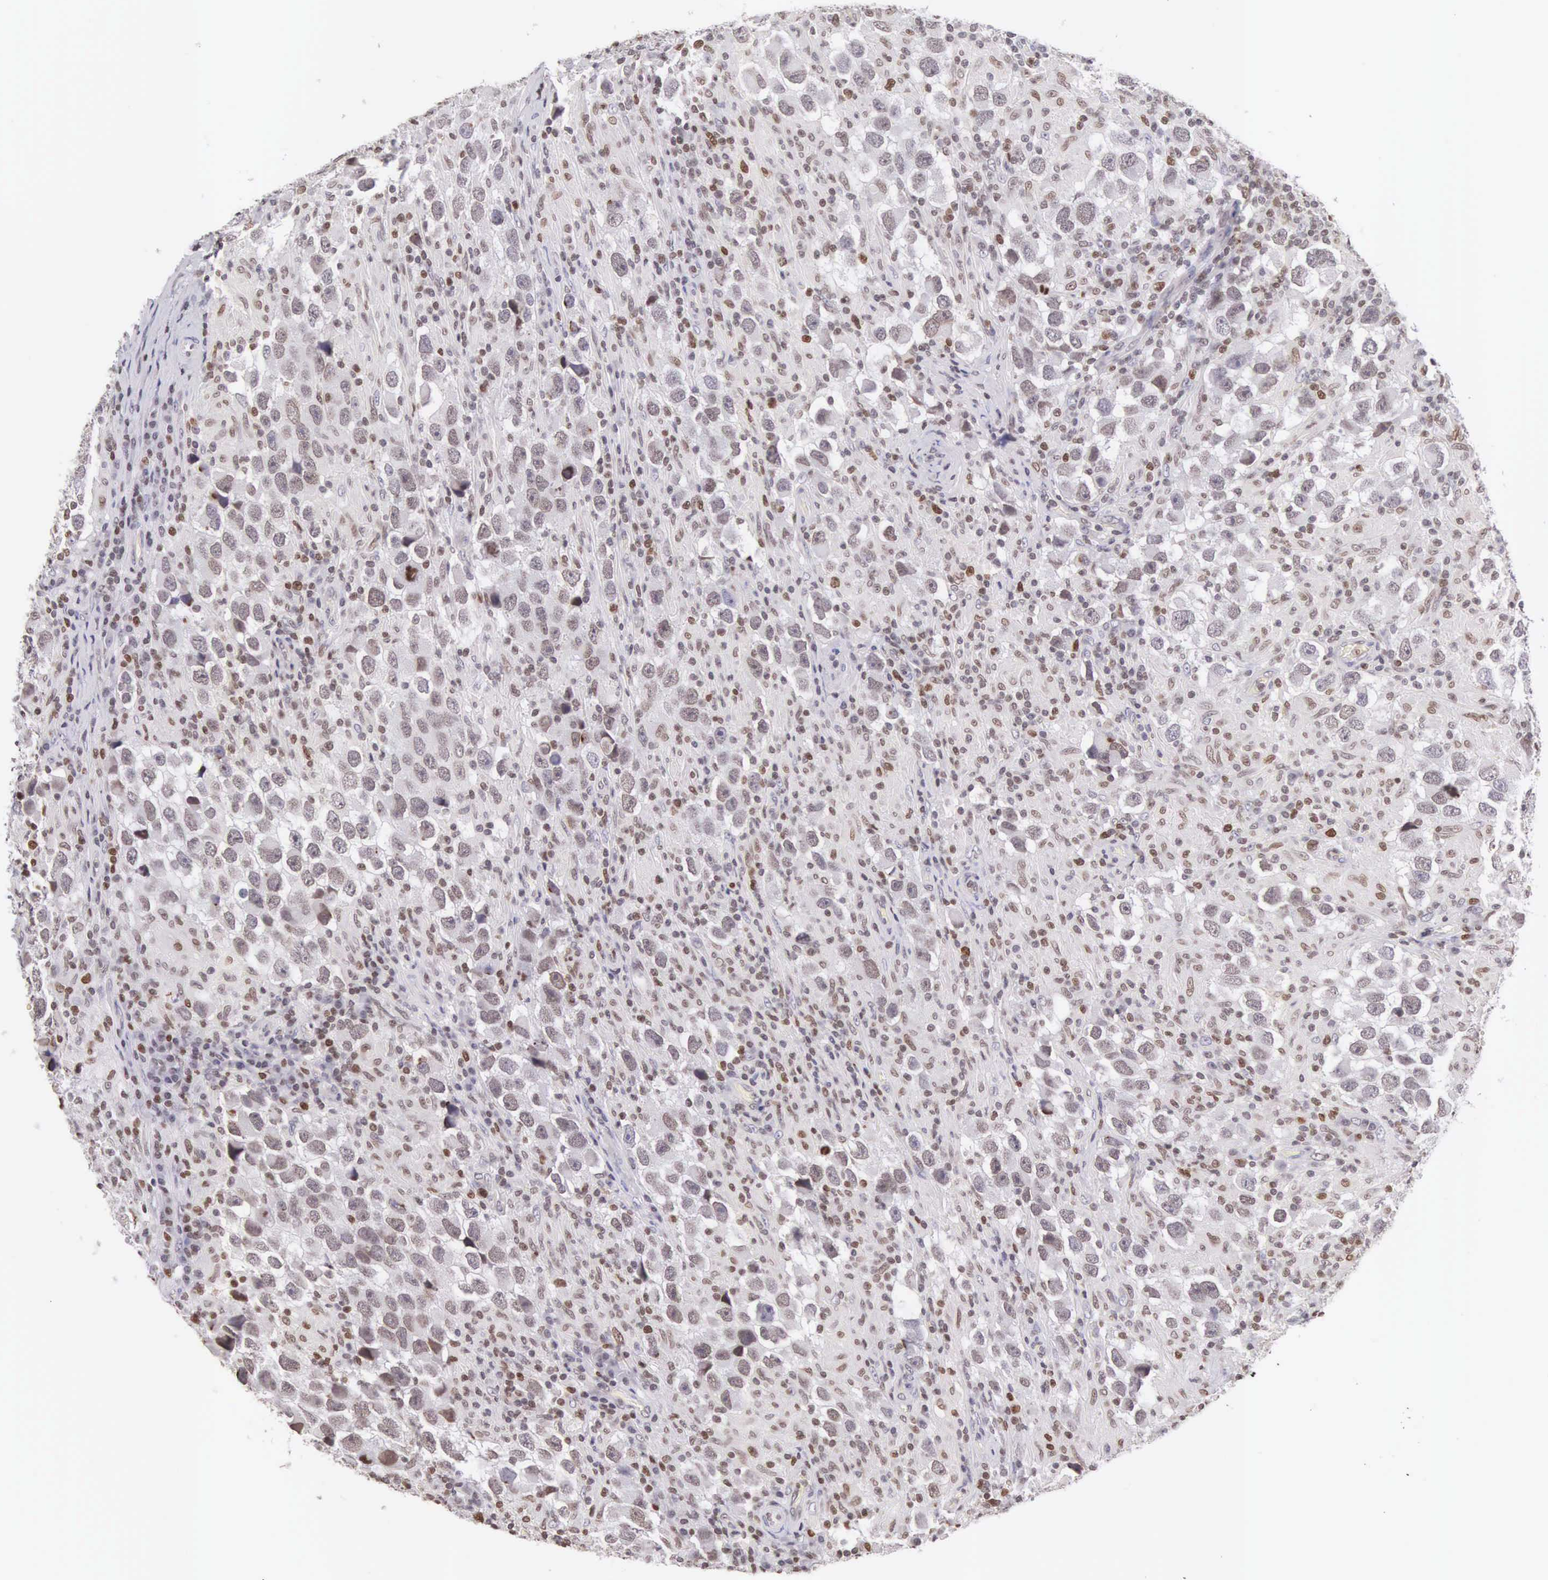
{"staining": {"intensity": "weak", "quantity": "25%-75%", "location": "nuclear"}, "tissue": "testis cancer", "cell_type": "Tumor cells", "image_type": "cancer", "snomed": [{"axis": "morphology", "description": "Carcinoma, Embryonal, NOS"}, {"axis": "topography", "description": "Testis"}], "caption": "Testis cancer was stained to show a protein in brown. There is low levels of weak nuclear expression in about 25%-75% of tumor cells. (brown staining indicates protein expression, while blue staining denotes nuclei).", "gene": "VRK1", "patient": {"sex": "male", "age": 21}}